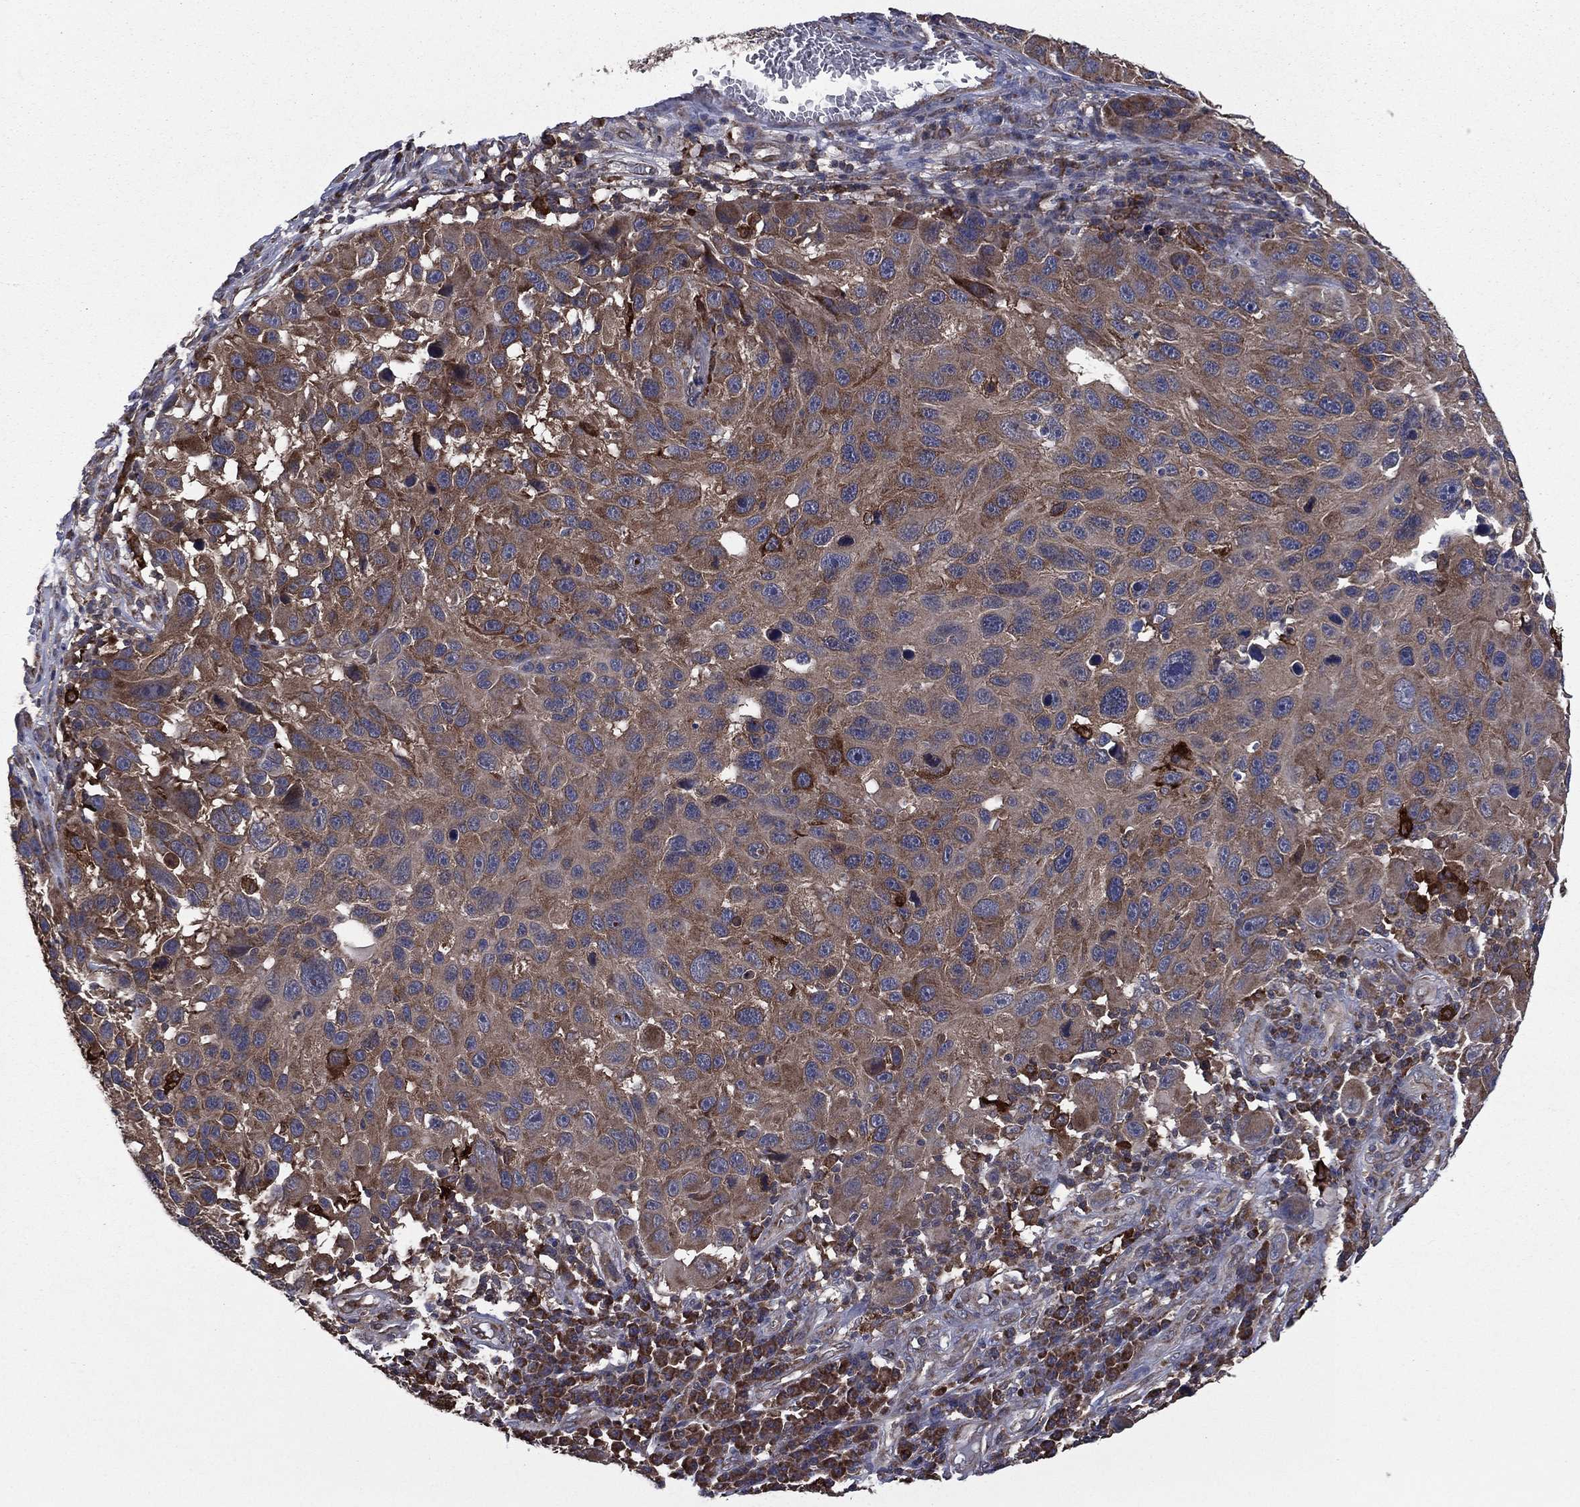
{"staining": {"intensity": "moderate", "quantity": "25%-75%", "location": "cytoplasmic/membranous"}, "tissue": "melanoma", "cell_type": "Tumor cells", "image_type": "cancer", "snomed": [{"axis": "morphology", "description": "Malignant melanoma, NOS"}, {"axis": "topography", "description": "Skin"}], "caption": "Immunohistochemical staining of human malignant melanoma reveals medium levels of moderate cytoplasmic/membranous expression in approximately 25%-75% of tumor cells. The staining was performed using DAB (3,3'-diaminobenzidine), with brown indicating positive protein expression. Nuclei are stained blue with hematoxylin.", "gene": "C2orf76", "patient": {"sex": "male", "age": 53}}